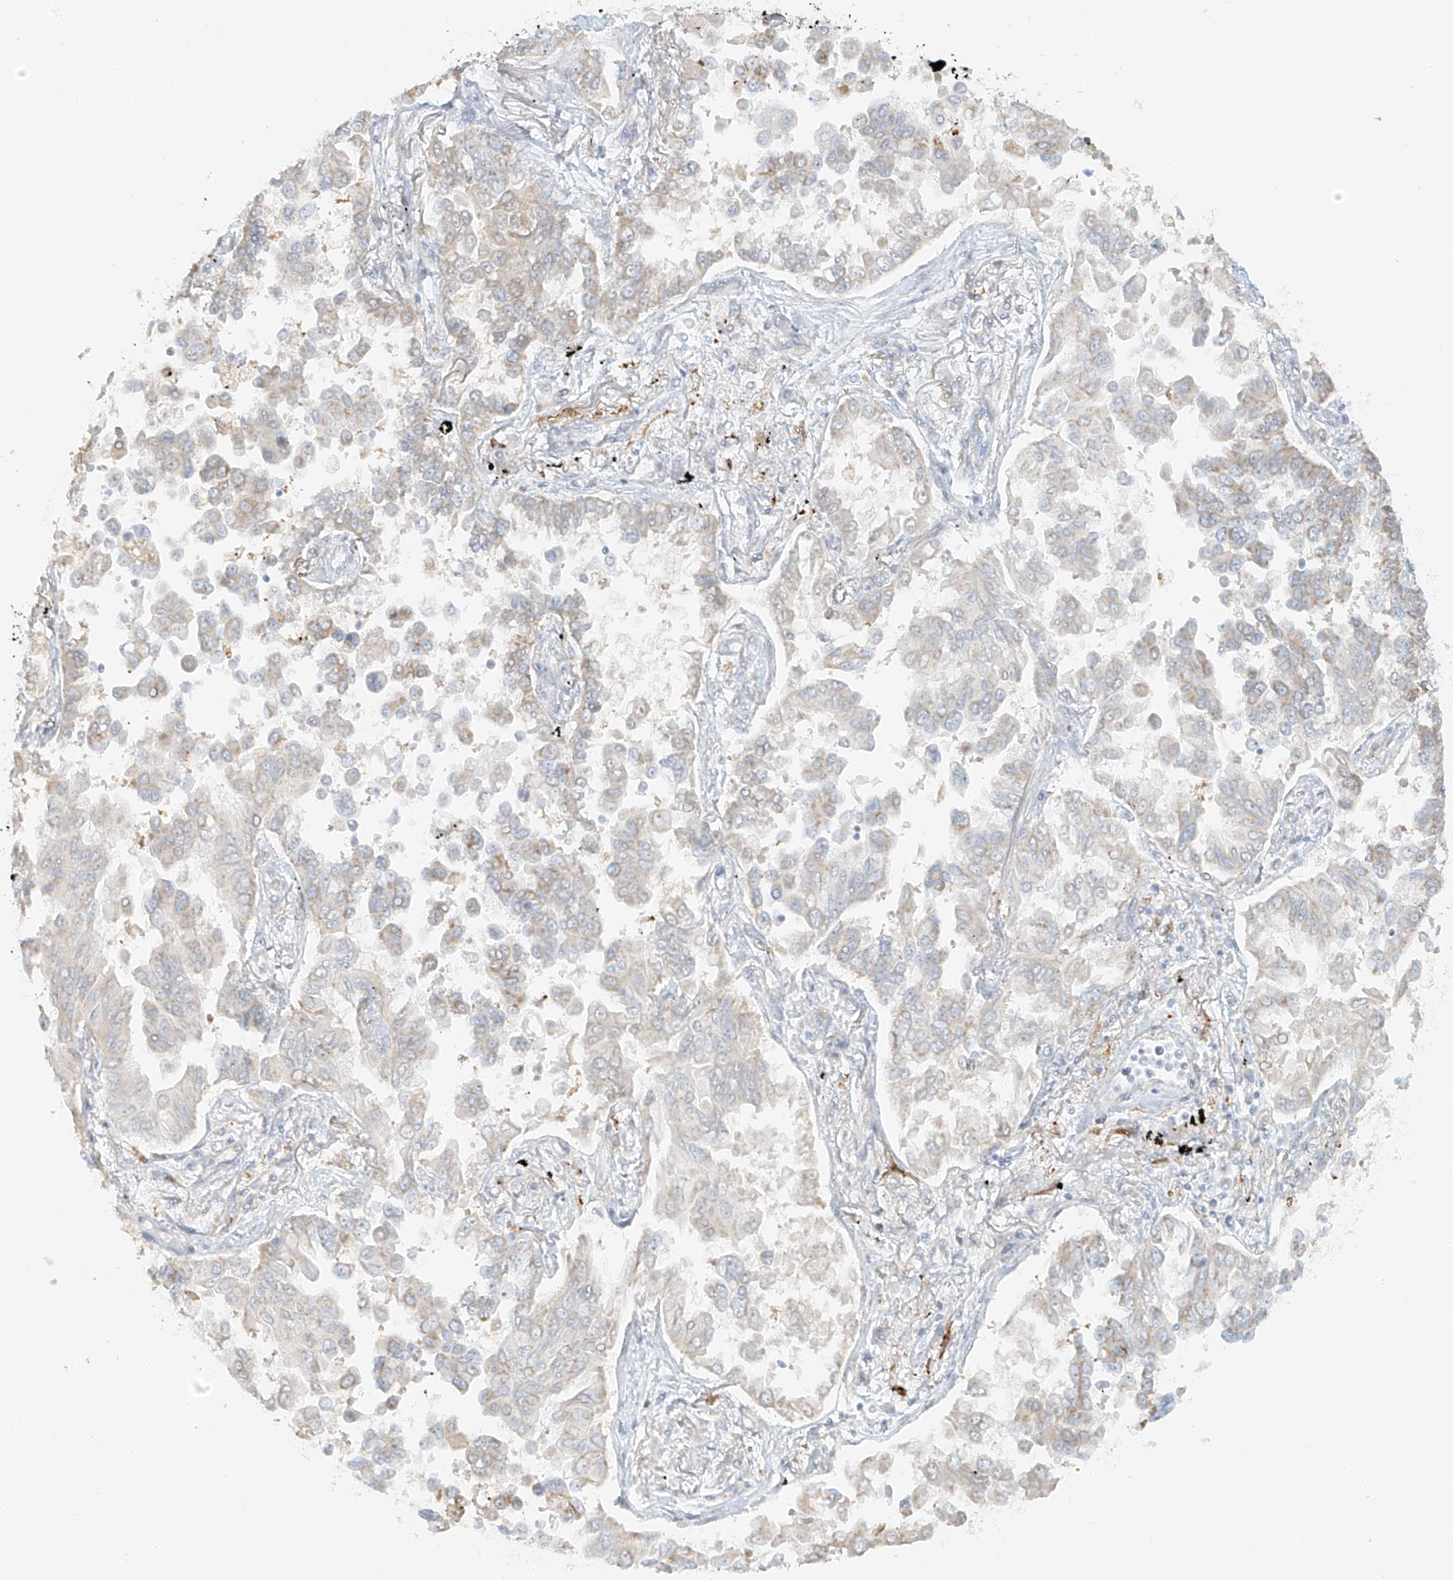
{"staining": {"intensity": "weak", "quantity": "<25%", "location": "cytoplasmic/membranous"}, "tissue": "lung cancer", "cell_type": "Tumor cells", "image_type": "cancer", "snomed": [{"axis": "morphology", "description": "Adenocarcinoma, NOS"}, {"axis": "topography", "description": "Lung"}], "caption": "DAB immunohistochemical staining of lung adenocarcinoma reveals no significant positivity in tumor cells.", "gene": "UPK1B", "patient": {"sex": "female", "age": 67}}